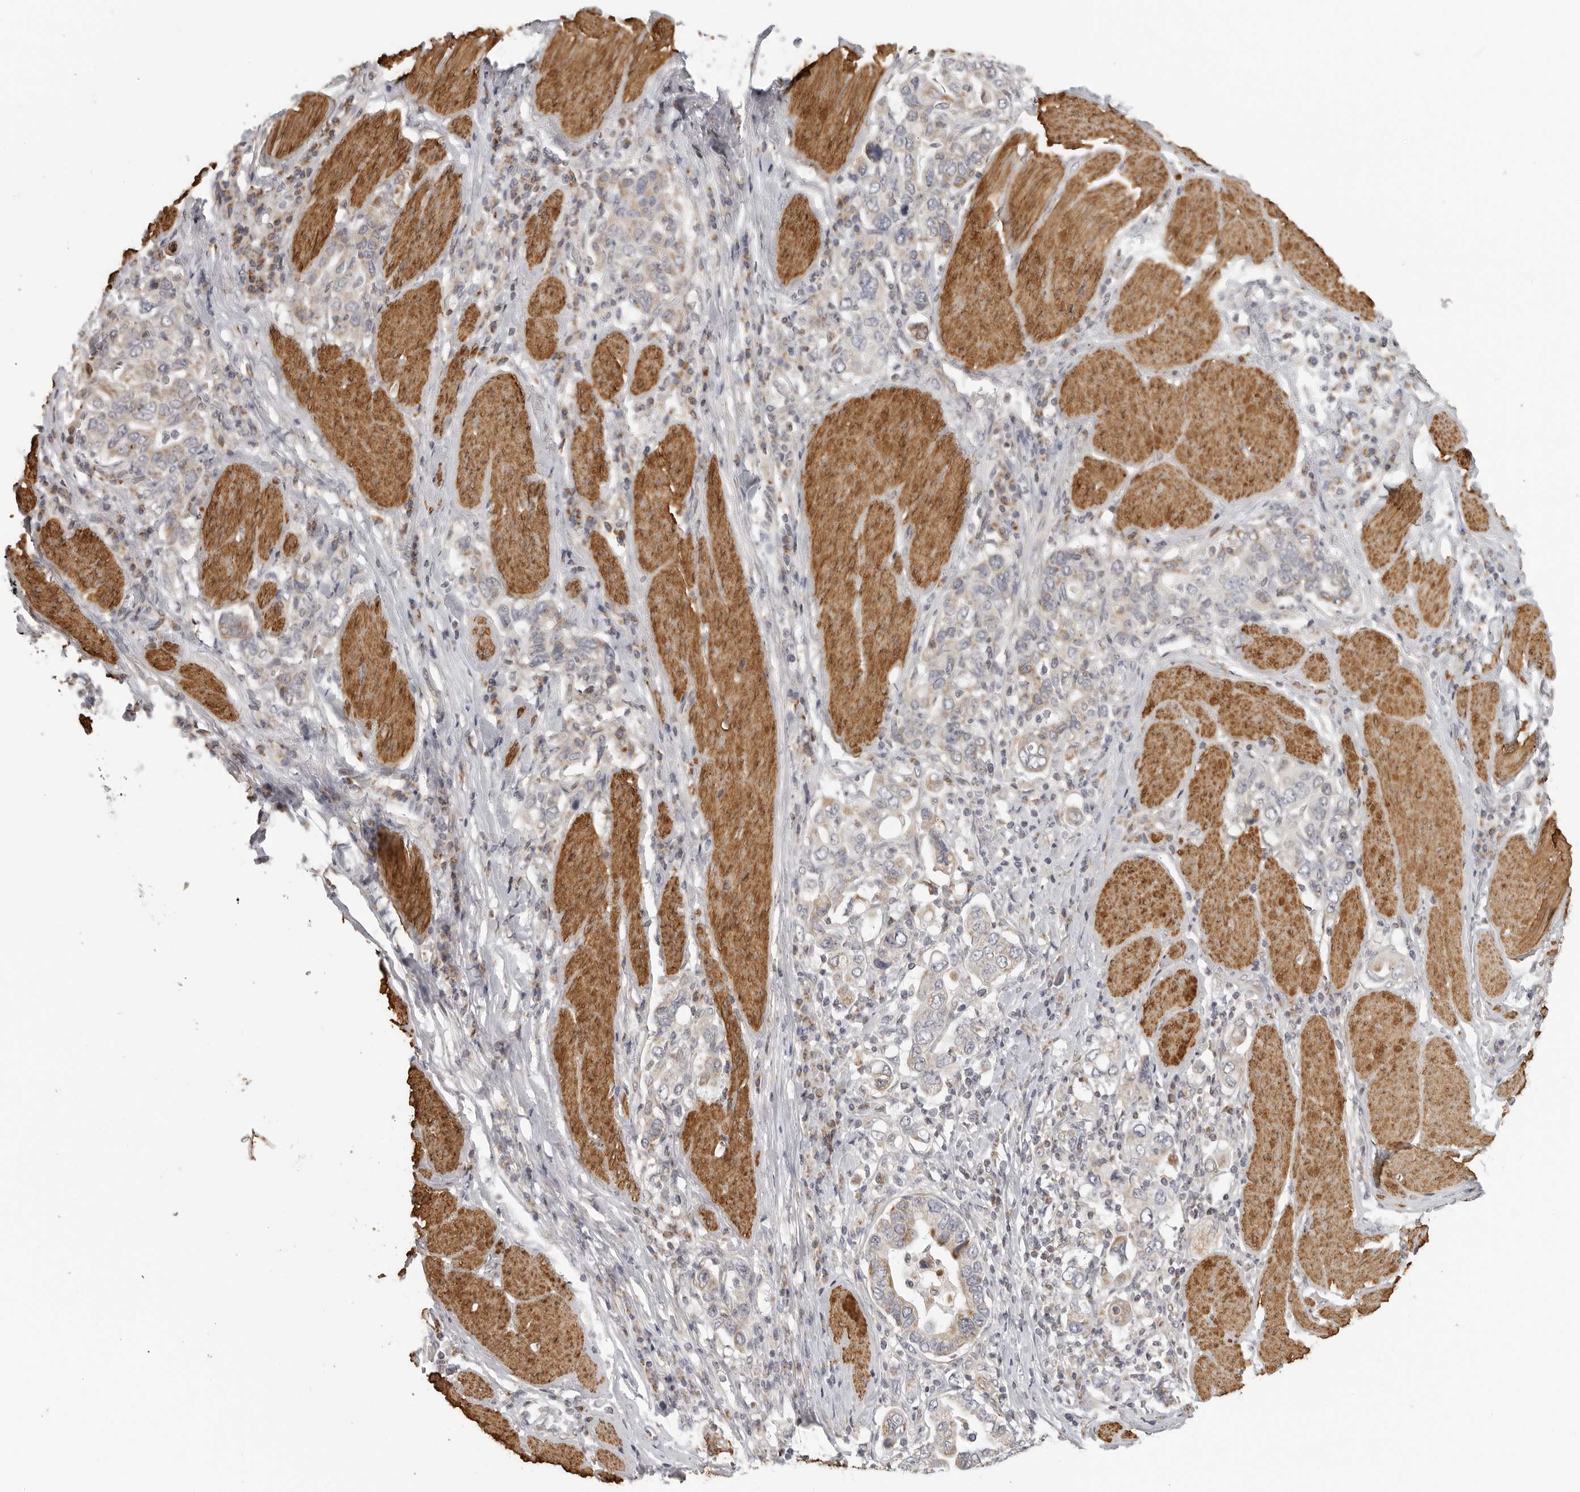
{"staining": {"intensity": "weak", "quantity": "25%-75%", "location": "cytoplasmic/membranous"}, "tissue": "stomach cancer", "cell_type": "Tumor cells", "image_type": "cancer", "snomed": [{"axis": "morphology", "description": "Adenocarcinoma, NOS"}, {"axis": "topography", "description": "Stomach, upper"}], "caption": "There is low levels of weak cytoplasmic/membranous staining in tumor cells of adenocarcinoma (stomach), as demonstrated by immunohistochemical staining (brown color).", "gene": "MAP7D1", "patient": {"sex": "male", "age": 62}}